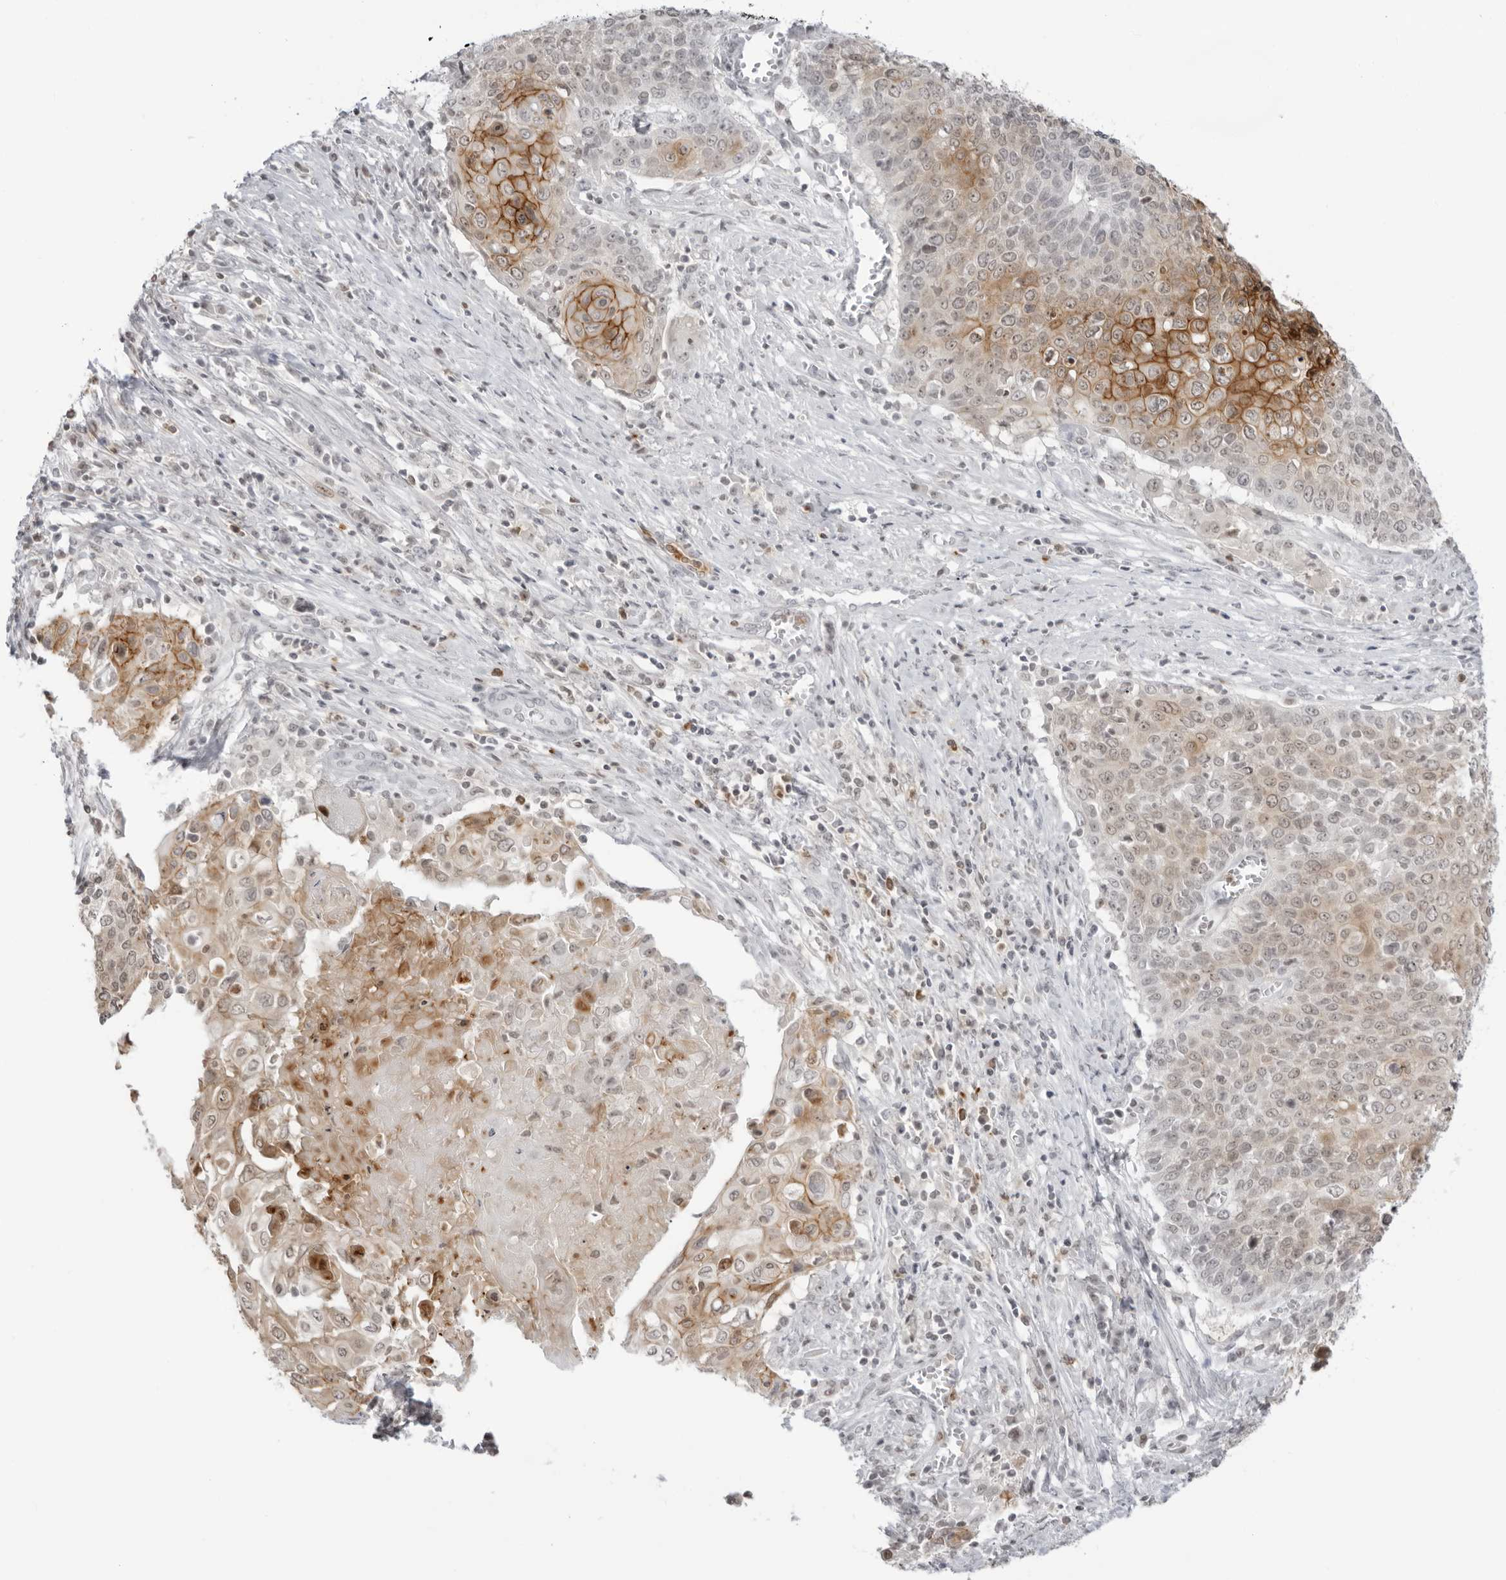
{"staining": {"intensity": "moderate", "quantity": "25%-75%", "location": "cytoplasmic/membranous,nuclear"}, "tissue": "cervical cancer", "cell_type": "Tumor cells", "image_type": "cancer", "snomed": [{"axis": "morphology", "description": "Squamous cell carcinoma, NOS"}, {"axis": "topography", "description": "Cervix"}], "caption": "Immunohistochemistry photomicrograph of neoplastic tissue: human cervical cancer (squamous cell carcinoma) stained using immunohistochemistry shows medium levels of moderate protein expression localized specifically in the cytoplasmic/membranous and nuclear of tumor cells, appearing as a cytoplasmic/membranous and nuclear brown color.", "gene": "RNF146", "patient": {"sex": "female", "age": 39}}